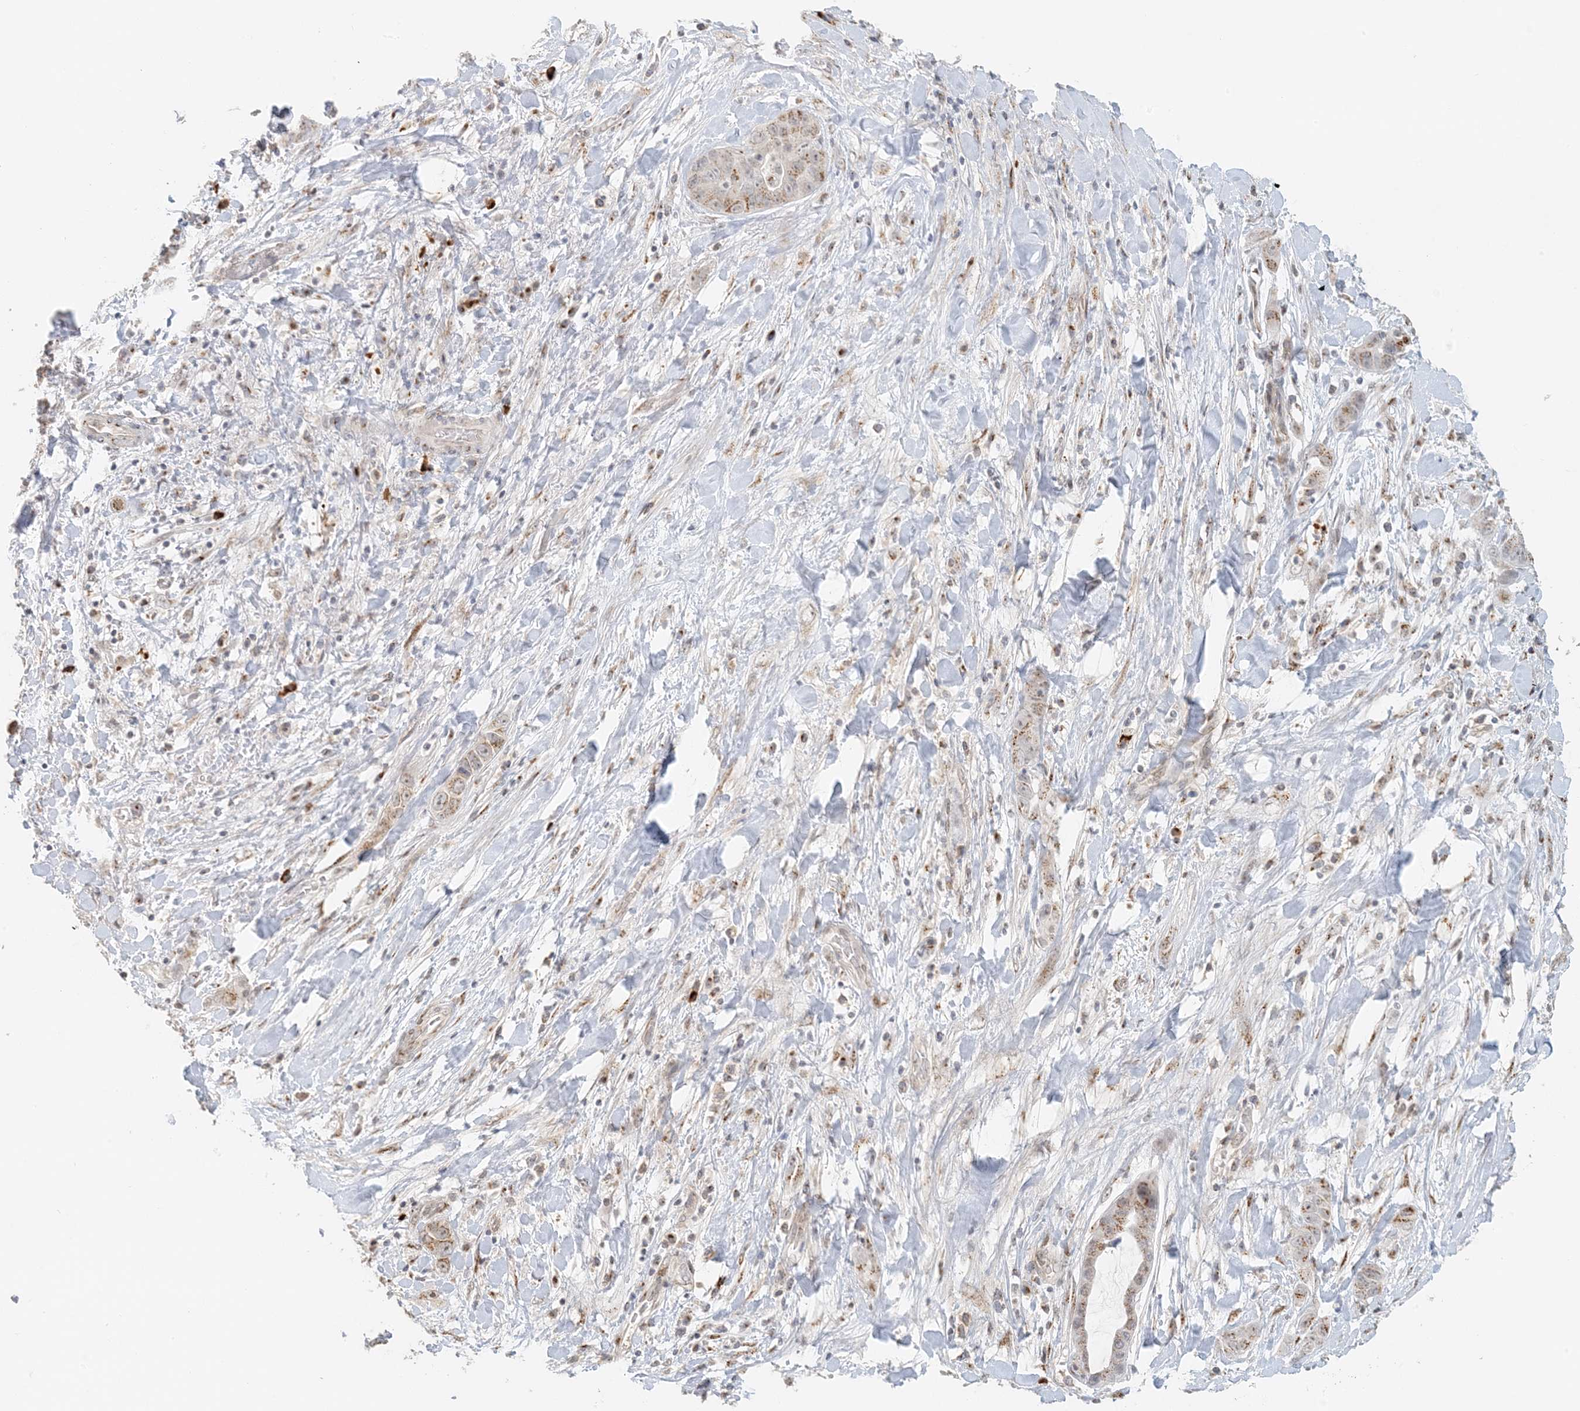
{"staining": {"intensity": "moderate", "quantity": ">75%", "location": "cytoplasmic/membranous"}, "tissue": "liver cancer", "cell_type": "Tumor cells", "image_type": "cancer", "snomed": [{"axis": "morphology", "description": "Cholangiocarcinoma"}, {"axis": "topography", "description": "Liver"}], "caption": "Approximately >75% of tumor cells in human cholangiocarcinoma (liver) show moderate cytoplasmic/membranous protein positivity as visualized by brown immunohistochemical staining.", "gene": "ZCCHC4", "patient": {"sex": "female", "age": 52}}